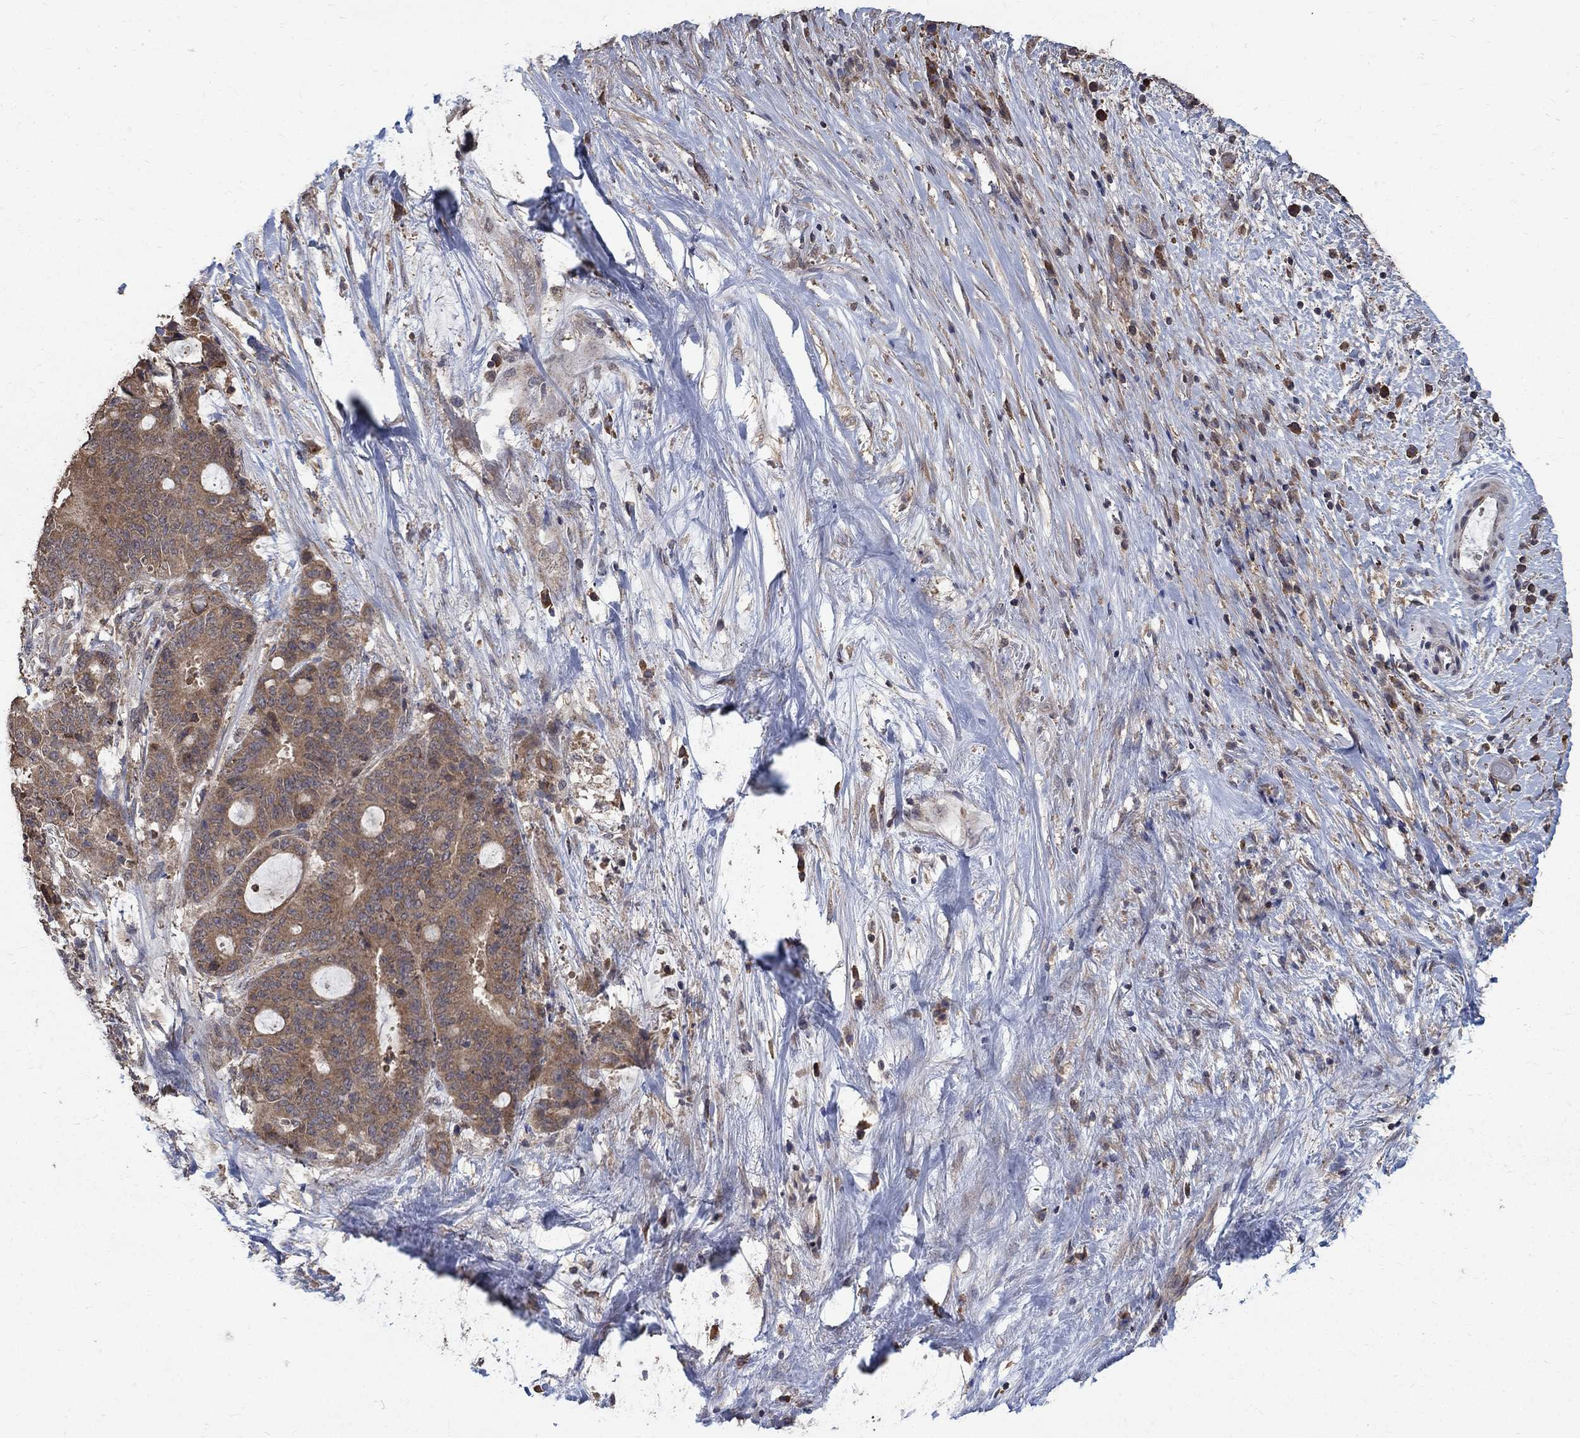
{"staining": {"intensity": "moderate", "quantity": ">75%", "location": "cytoplasmic/membranous"}, "tissue": "liver cancer", "cell_type": "Tumor cells", "image_type": "cancer", "snomed": [{"axis": "morphology", "description": "Cholangiocarcinoma"}, {"axis": "topography", "description": "Liver"}], "caption": "A brown stain shows moderate cytoplasmic/membranous positivity of a protein in liver cholangiocarcinoma tumor cells.", "gene": "C17orf75", "patient": {"sex": "female", "age": 73}}